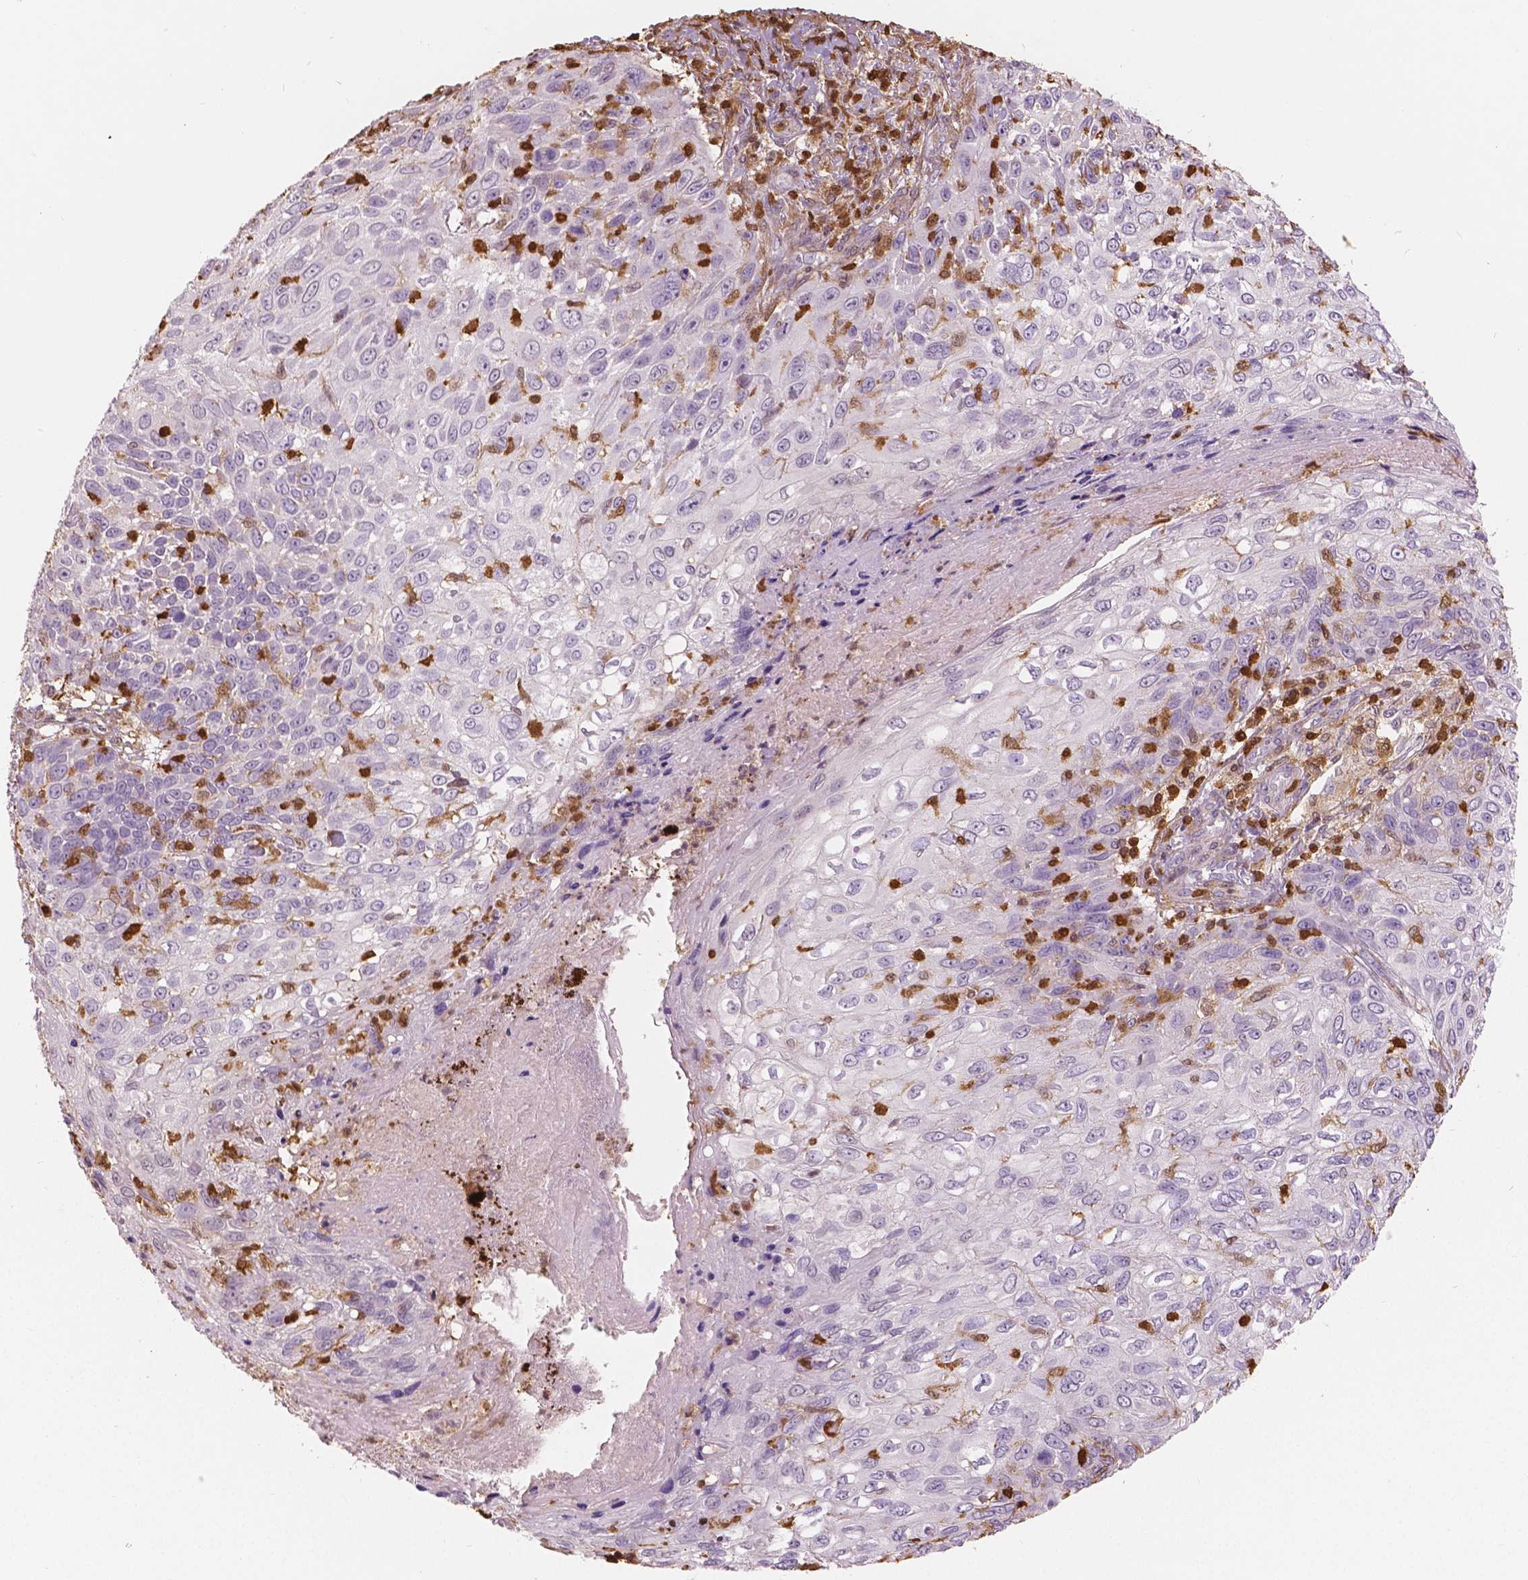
{"staining": {"intensity": "negative", "quantity": "none", "location": "none"}, "tissue": "skin cancer", "cell_type": "Tumor cells", "image_type": "cancer", "snomed": [{"axis": "morphology", "description": "Squamous cell carcinoma, NOS"}, {"axis": "topography", "description": "Skin"}], "caption": "High magnification brightfield microscopy of skin cancer stained with DAB (brown) and counterstained with hematoxylin (blue): tumor cells show no significant expression.", "gene": "S100A4", "patient": {"sex": "male", "age": 92}}